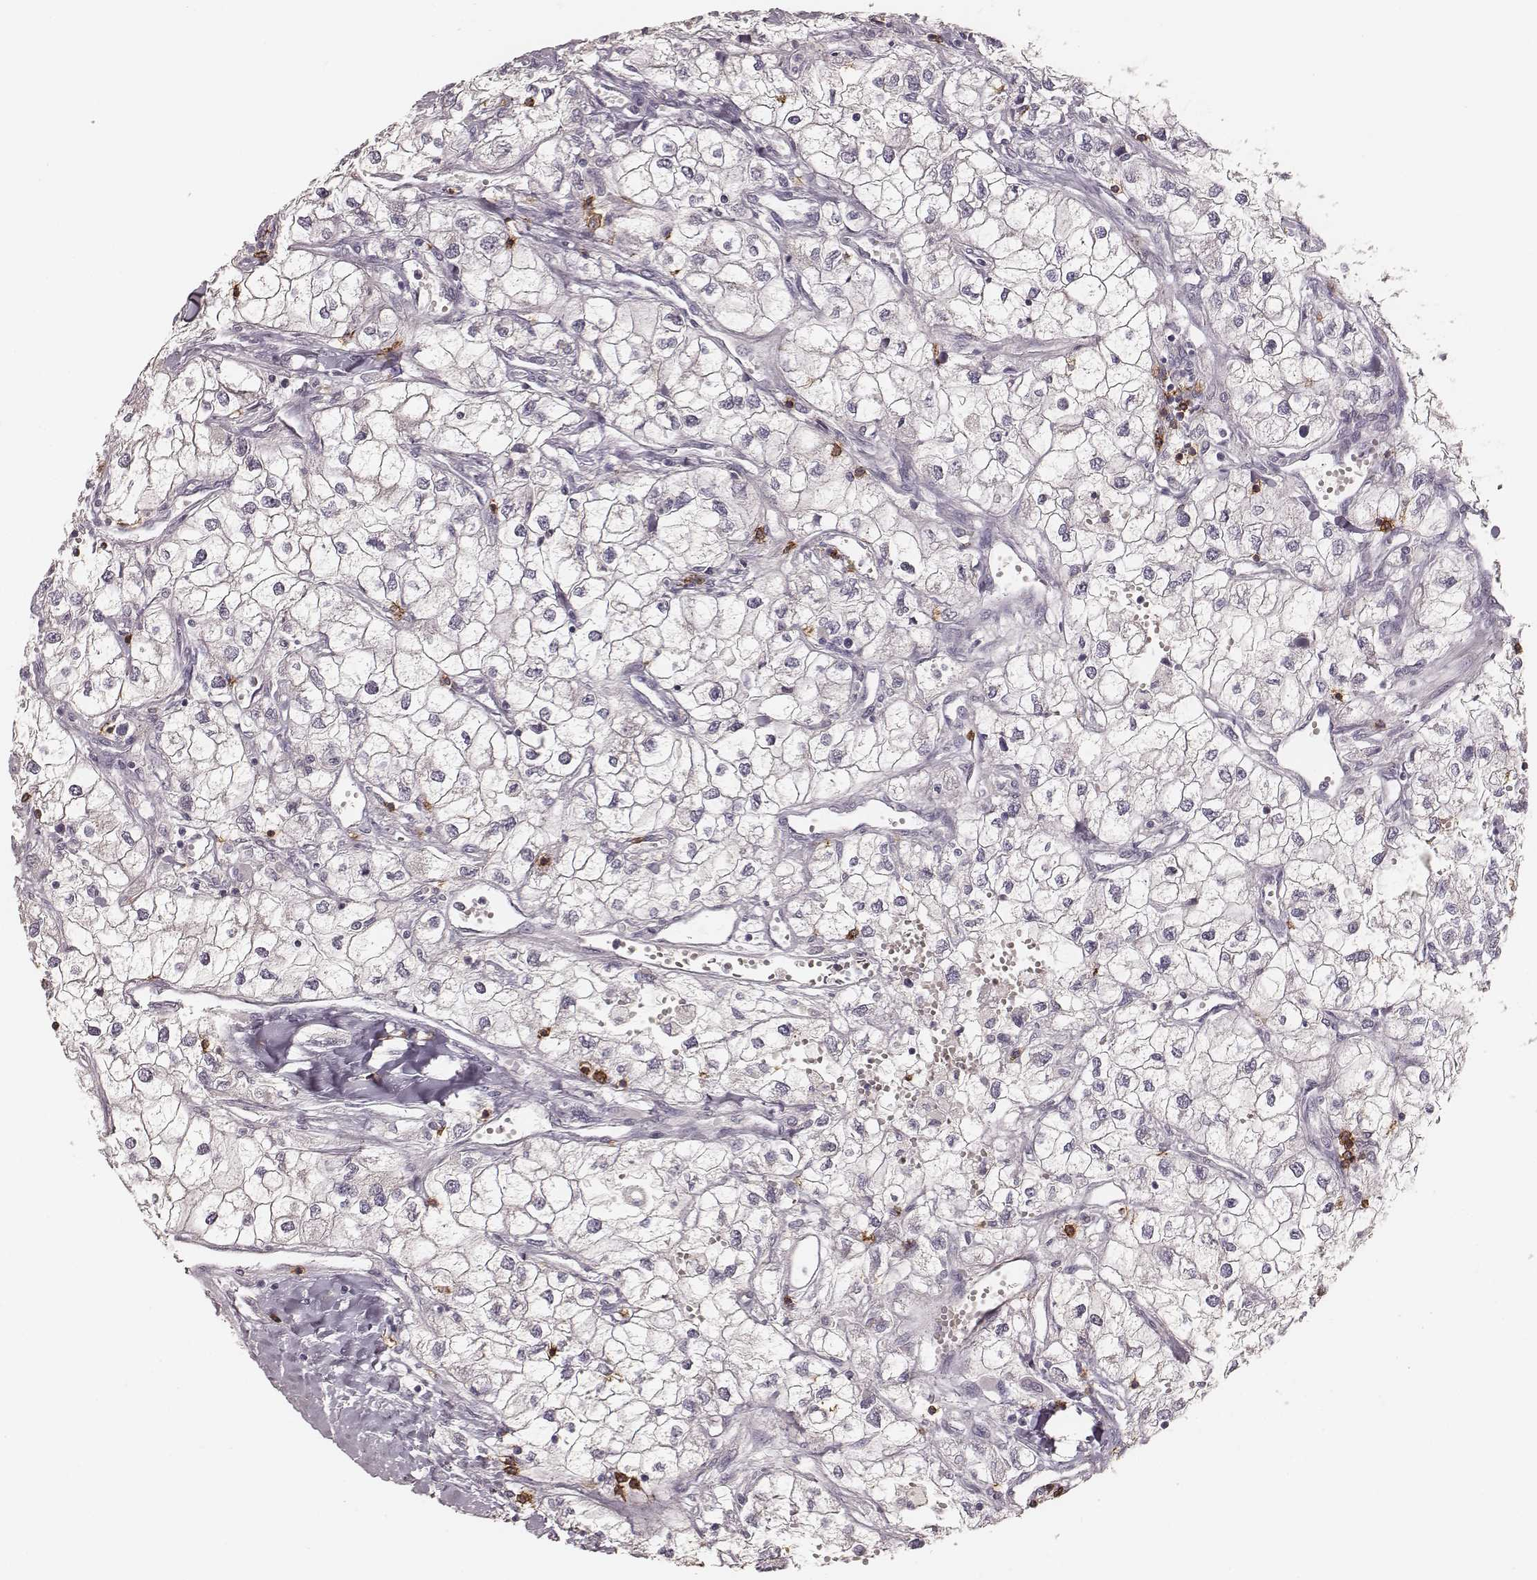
{"staining": {"intensity": "negative", "quantity": "none", "location": "none"}, "tissue": "renal cancer", "cell_type": "Tumor cells", "image_type": "cancer", "snomed": [{"axis": "morphology", "description": "Adenocarcinoma, NOS"}, {"axis": "topography", "description": "Kidney"}], "caption": "A micrograph of renal cancer (adenocarcinoma) stained for a protein reveals no brown staining in tumor cells. The staining was performed using DAB to visualize the protein expression in brown, while the nuclei were stained in blue with hematoxylin (Magnification: 20x).", "gene": "CD8A", "patient": {"sex": "male", "age": 59}}